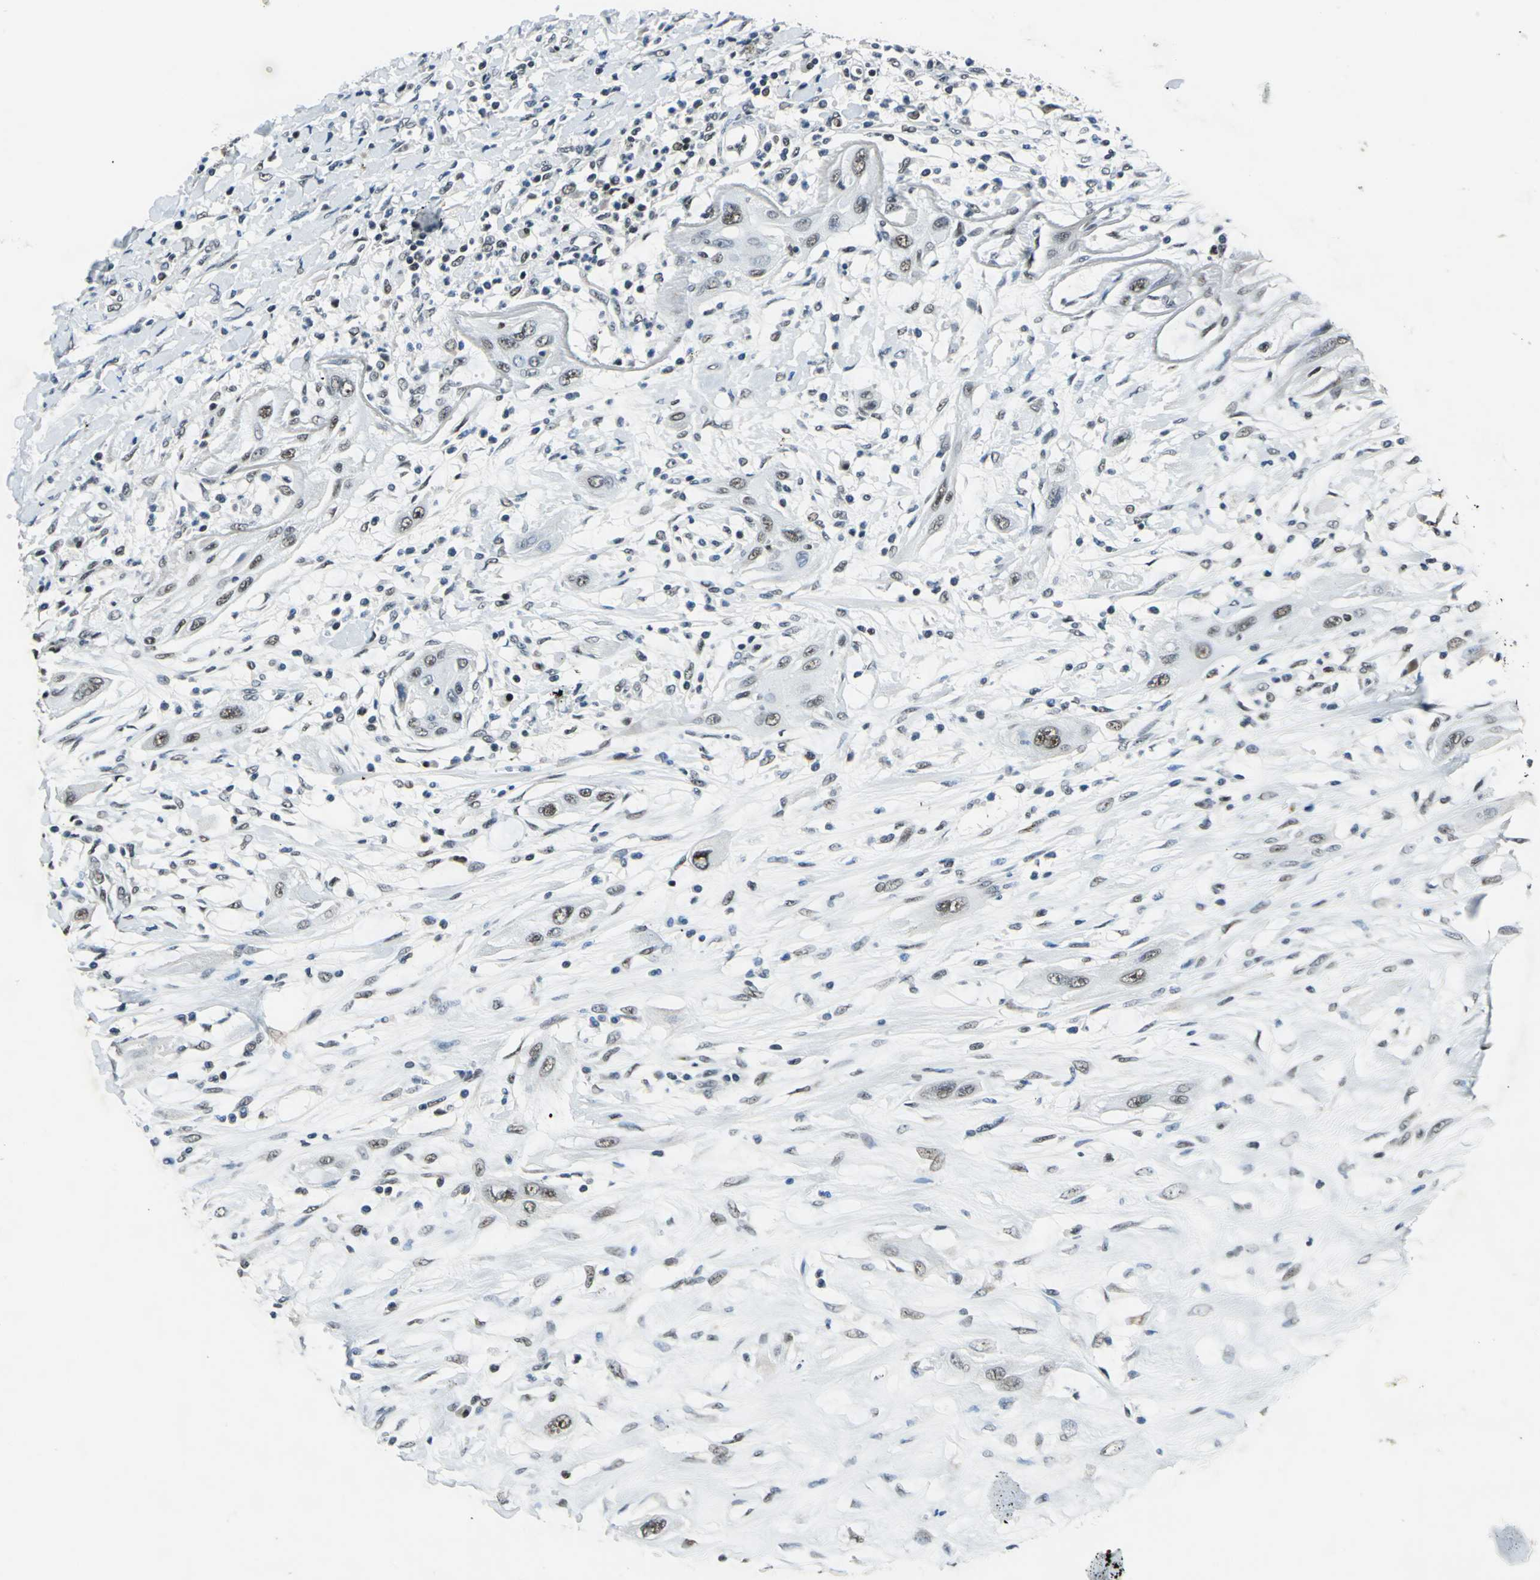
{"staining": {"intensity": "weak", "quantity": "<25%", "location": "nuclear"}, "tissue": "lung cancer", "cell_type": "Tumor cells", "image_type": "cancer", "snomed": [{"axis": "morphology", "description": "Squamous cell carcinoma, NOS"}, {"axis": "topography", "description": "Lung"}], "caption": "Immunohistochemistry (IHC) of lung squamous cell carcinoma demonstrates no staining in tumor cells.", "gene": "BCLAF1", "patient": {"sex": "female", "age": 47}}